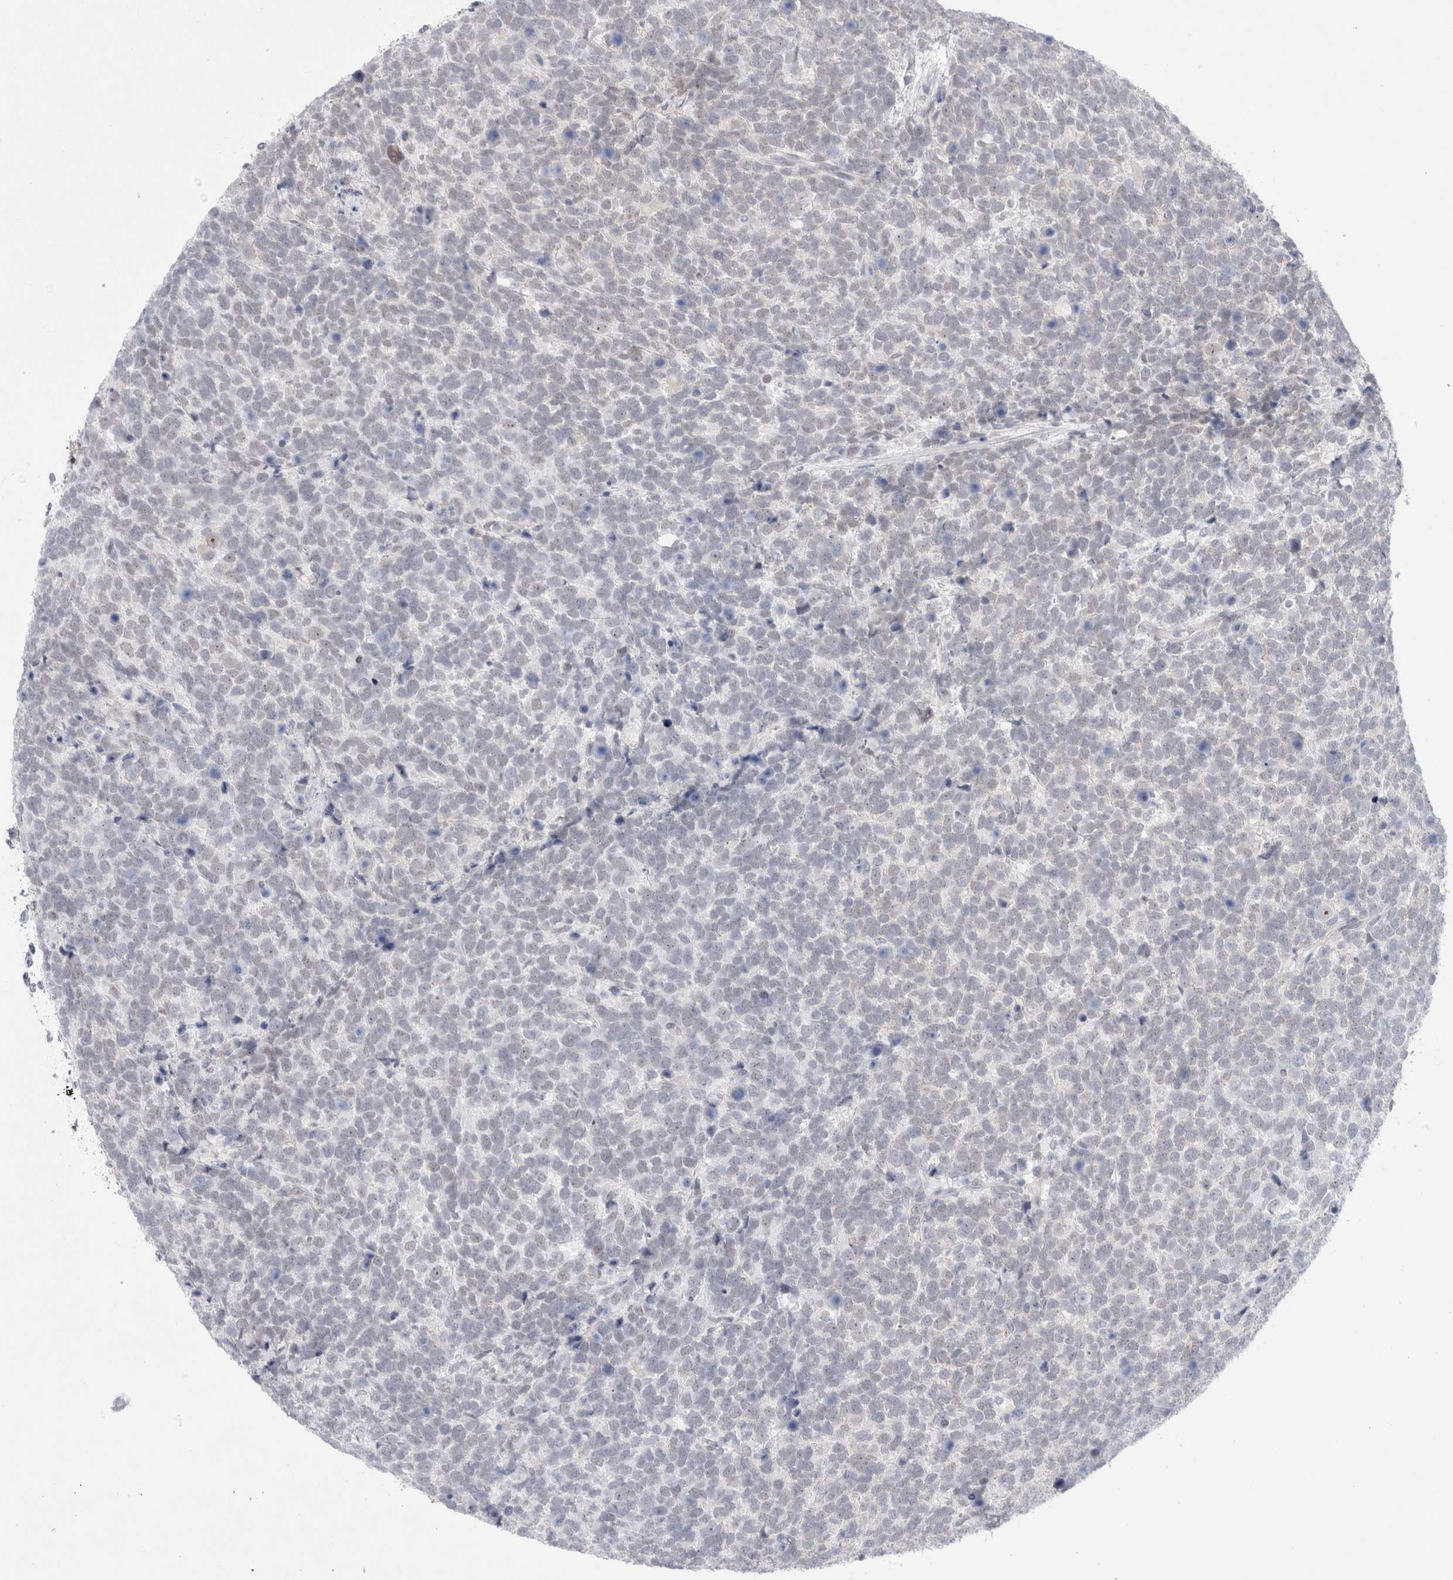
{"staining": {"intensity": "negative", "quantity": "none", "location": "none"}, "tissue": "urothelial cancer", "cell_type": "Tumor cells", "image_type": "cancer", "snomed": [{"axis": "morphology", "description": "Urothelial carcinoma, High grade"}, {"axis": "topography", "description": "Urinary bladder"}], "caption": "Urothelial carcinoma (high-grade) stained for a protein using immunohistochemistry (IHC) demonstrates no expression tumor cells.", "gene": "CERS5", "patient": {"sex": "female", "age": 82}}